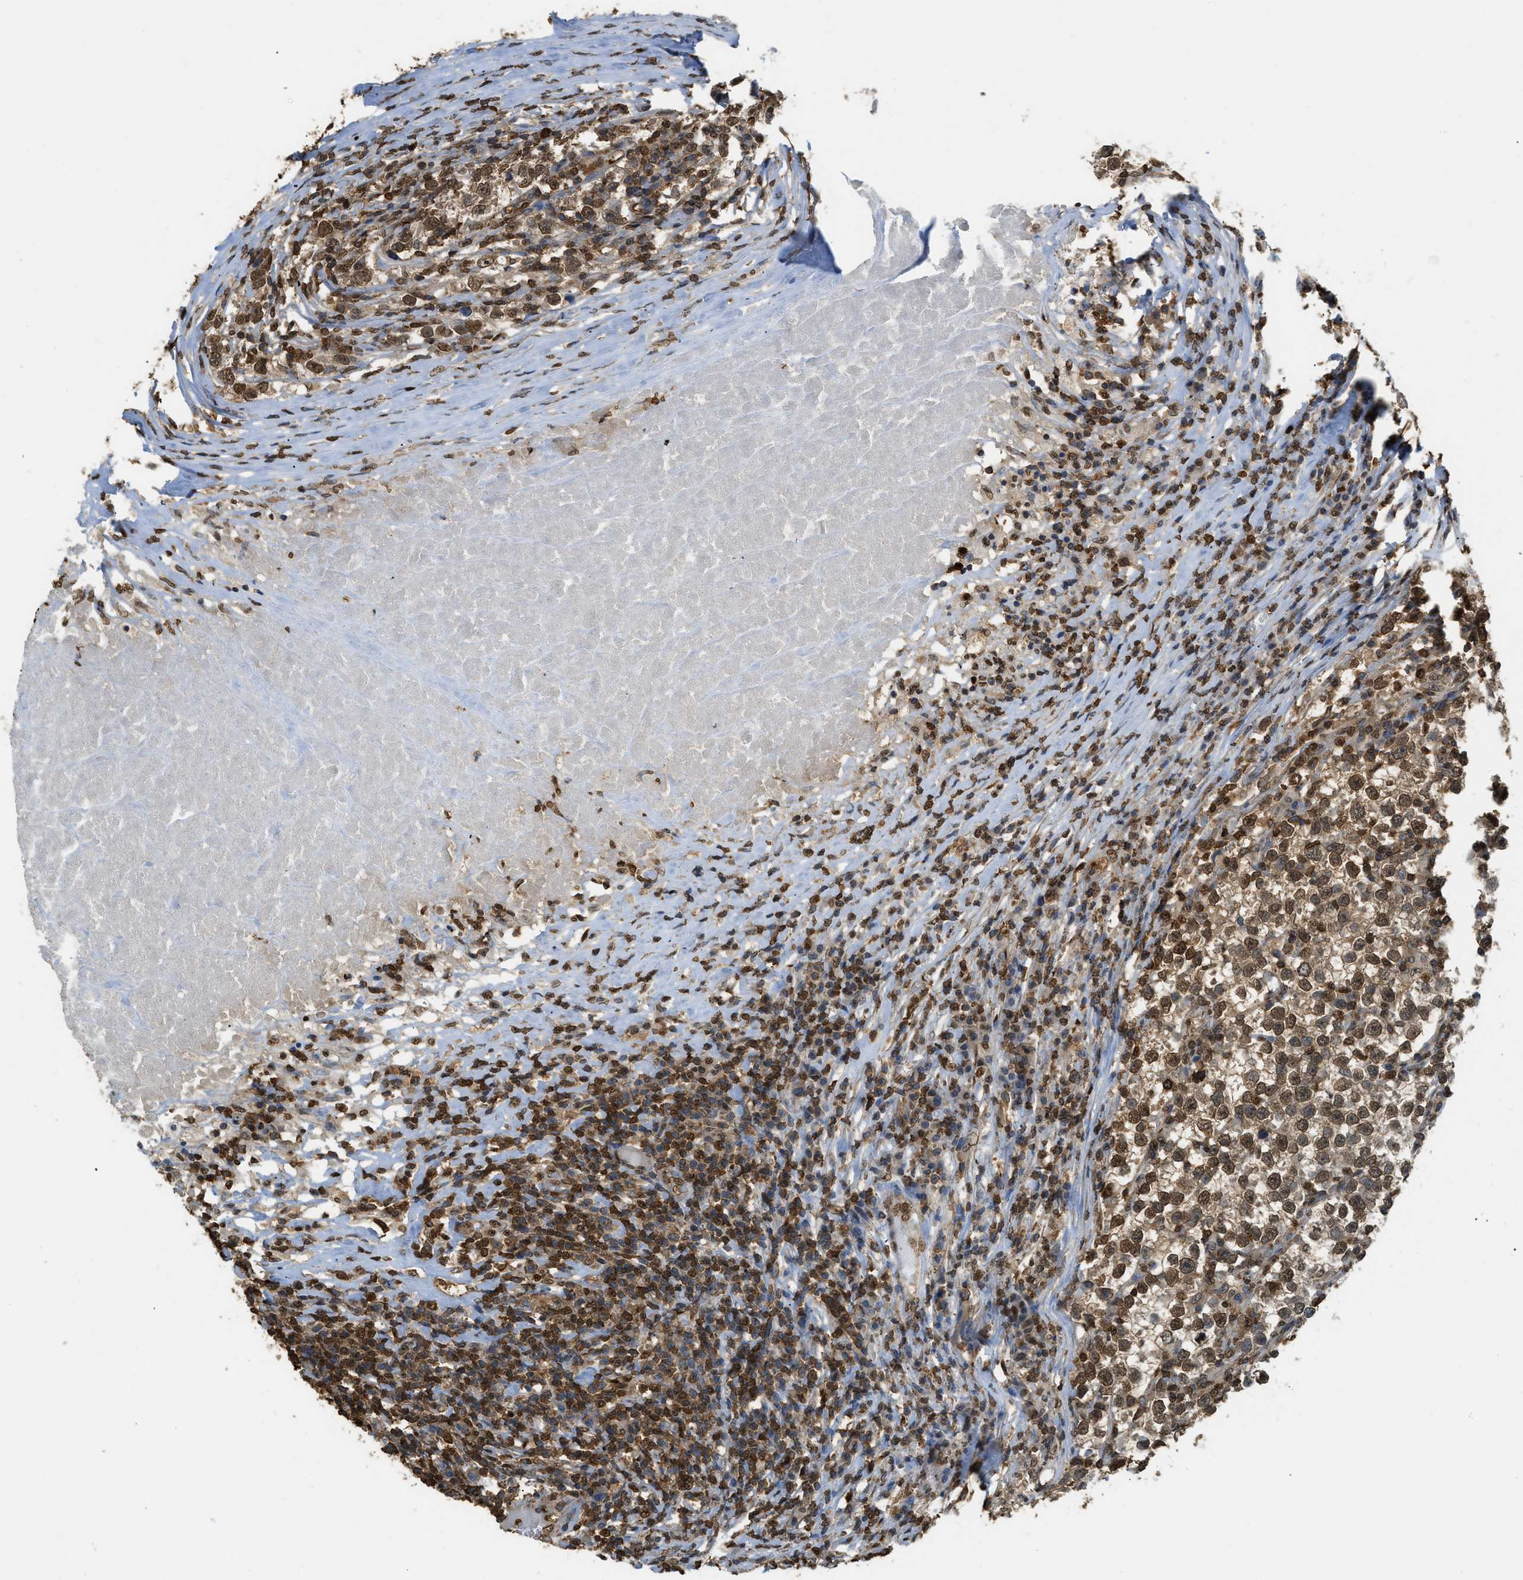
{"staining": {"intensity": "moderate", "quantity": ">75%", "location": "cytoplasmic/membranous,nuclear"}, "tissue": "testis cancer", "cell_type": "Tumor cells", "image_type": "cancer", "snomed": [{"axis": "morphology", "description": "Normal tissue, NOS"}, {"axis": "morphology", "description": "Seminoma, NOS"}, {"axis": "topography", "description": "Testis"}], "caption": "Protein positivity by immunohistochemistry (IHC) shows moderate cytoplasmic/membranous and nuclear expression in about >75% of tumor cells in testis cancer (seminoma).", "gene": "NR5A2", "patient": {"sex": "male", "age": 43}}